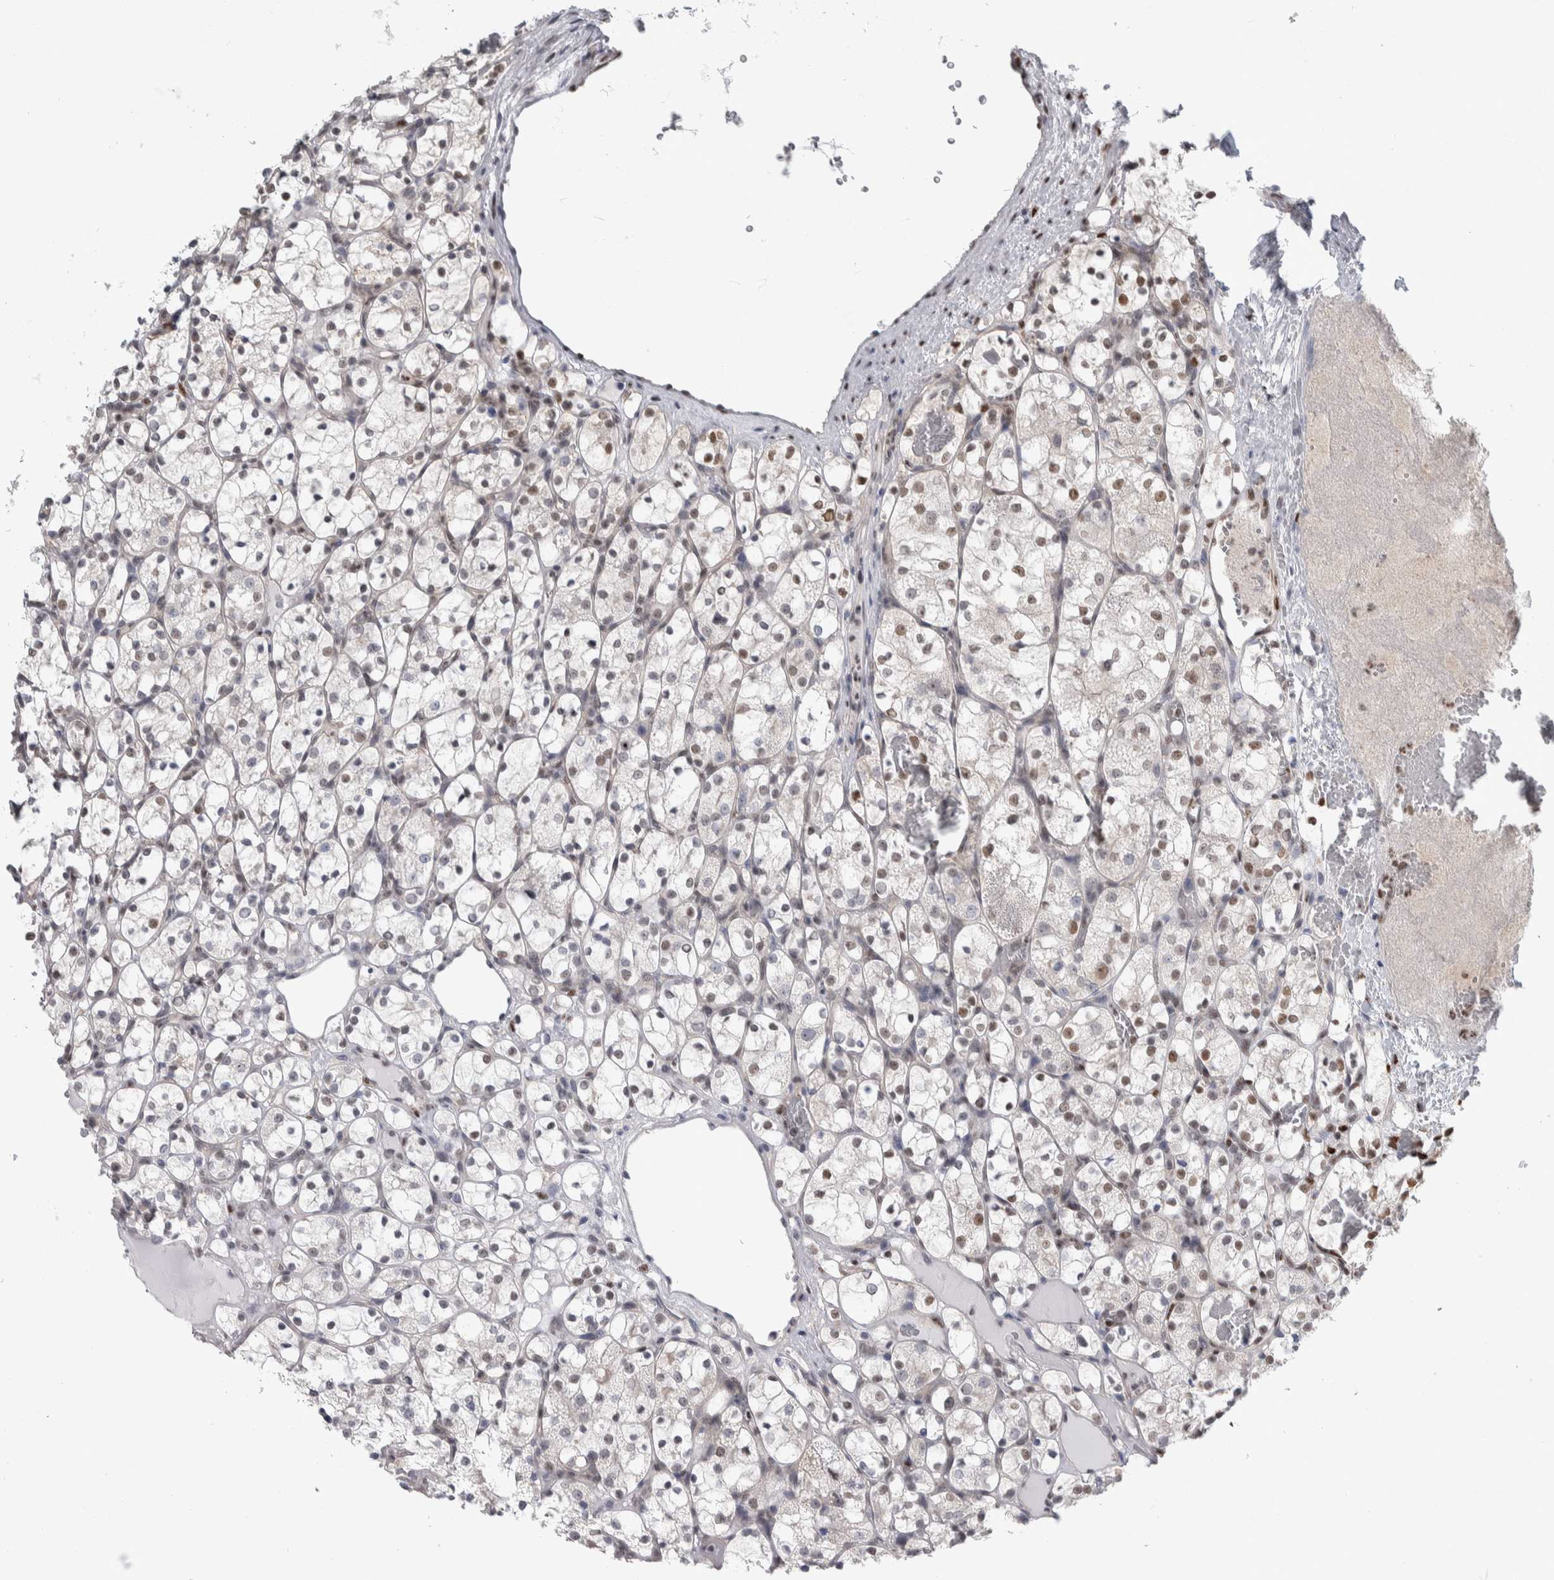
{"staining": {"intensity": "weak", "quantity": "<25%", "location": "nuclear"}, "tissue": "renal cancer", "cell_type": "Tumor cells", "image_type": "cancer", "snomed": [{"axis": "morphology", "description": "Adenocarcinoma, NOS"}, {"axis": "topography", "description": "Kidney"}], "caption": "Tumor cells are negative for protein expression in human renal adenocarcinoma.", "gene": "TAX1BP1", "patient": {"sex": "female", "age": 69}}